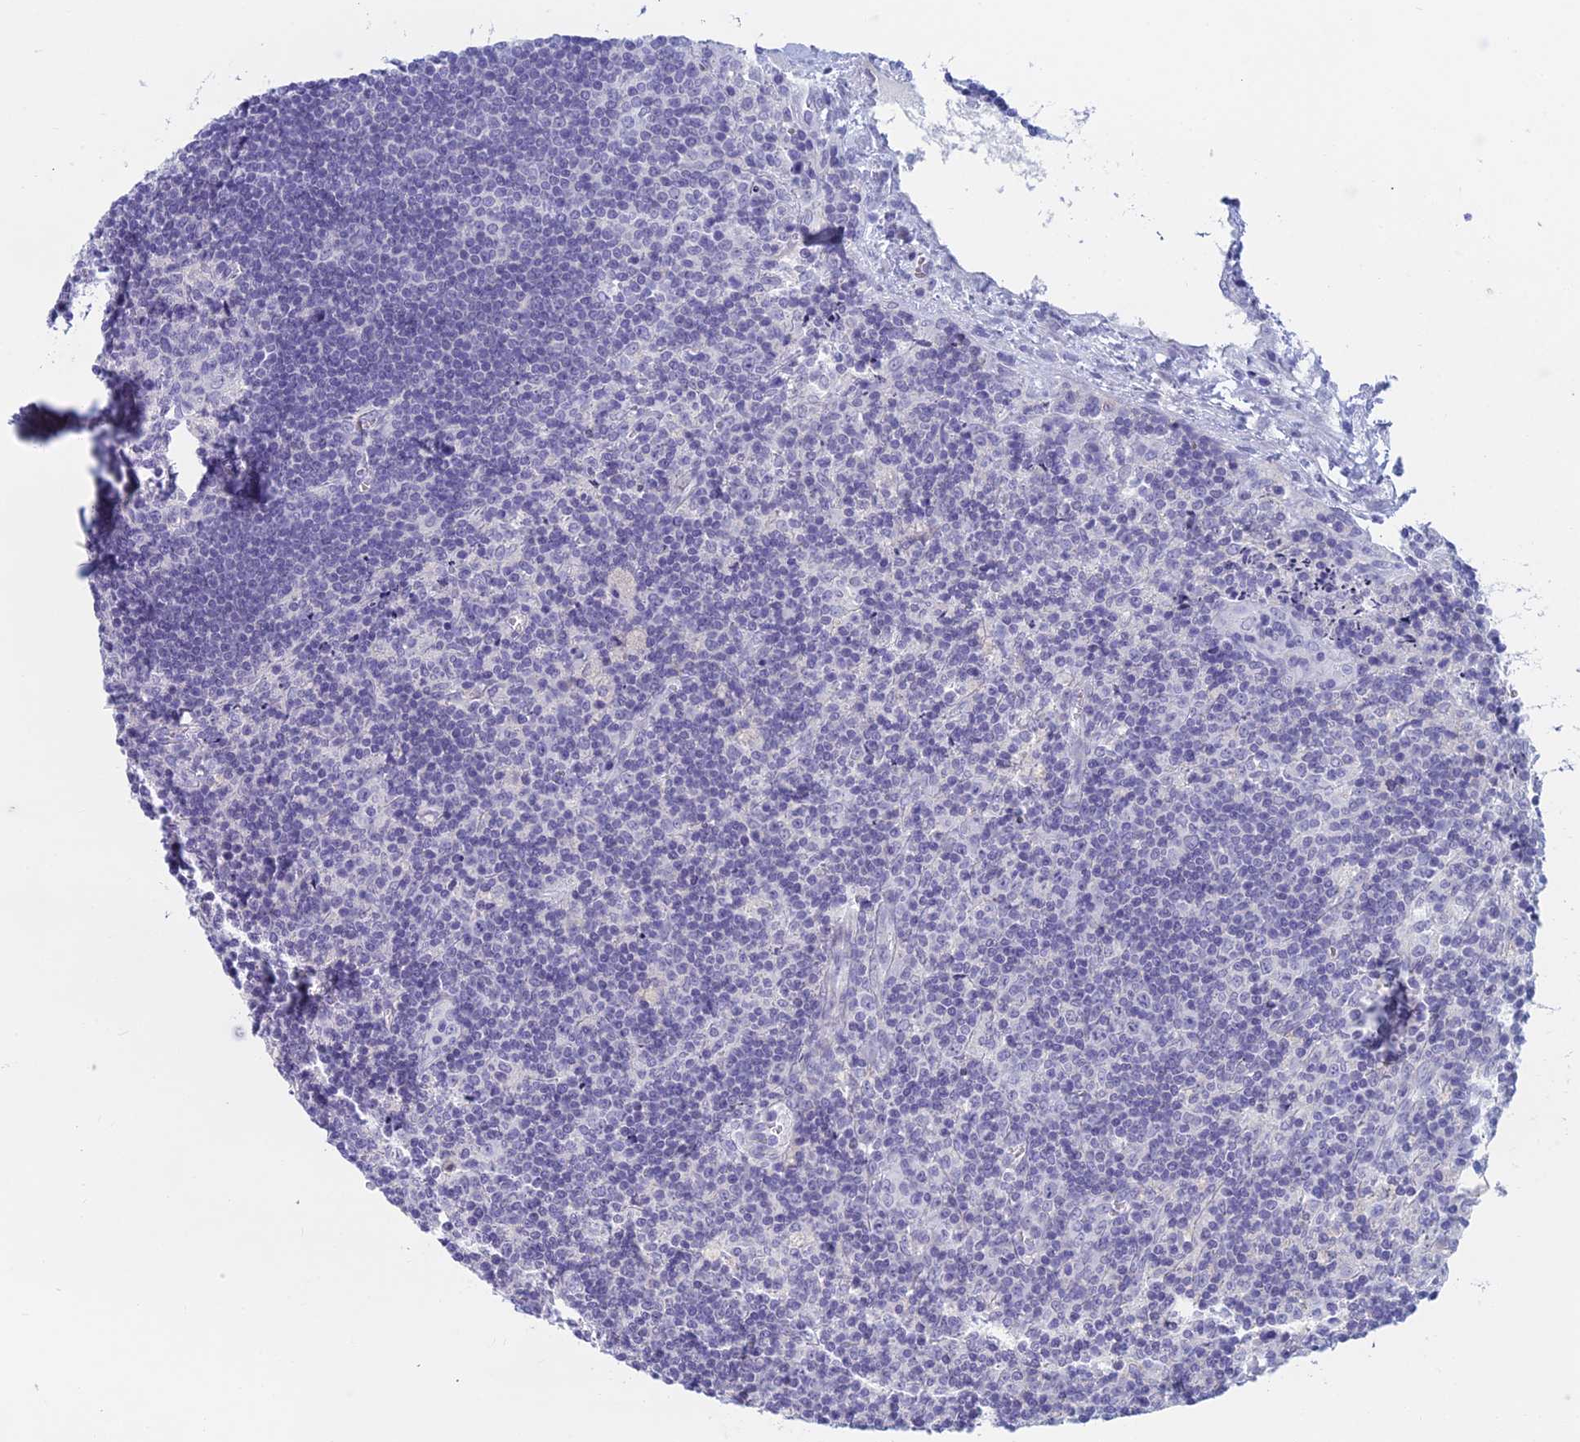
{"staining": {"intensity": "negative", "quantity": "none", "location": "none"}, "tissue": "lymph node", "cell_type": "Germinal center cells", "image_type": "normal", "snomed": [{"axis": "morphology", "description": "Normal tissue, NOS"}, {"axis": "topography", "description": "Lymph node"}], "caption": "Normal lymph node was stained to show a protein in brown. There is no significant expression in germinal center cells. (DAB immunohistochemistry (IHC), high magnification).", "gene": "TMEM161B", "patient": {"sex": "male", "age": 58}}